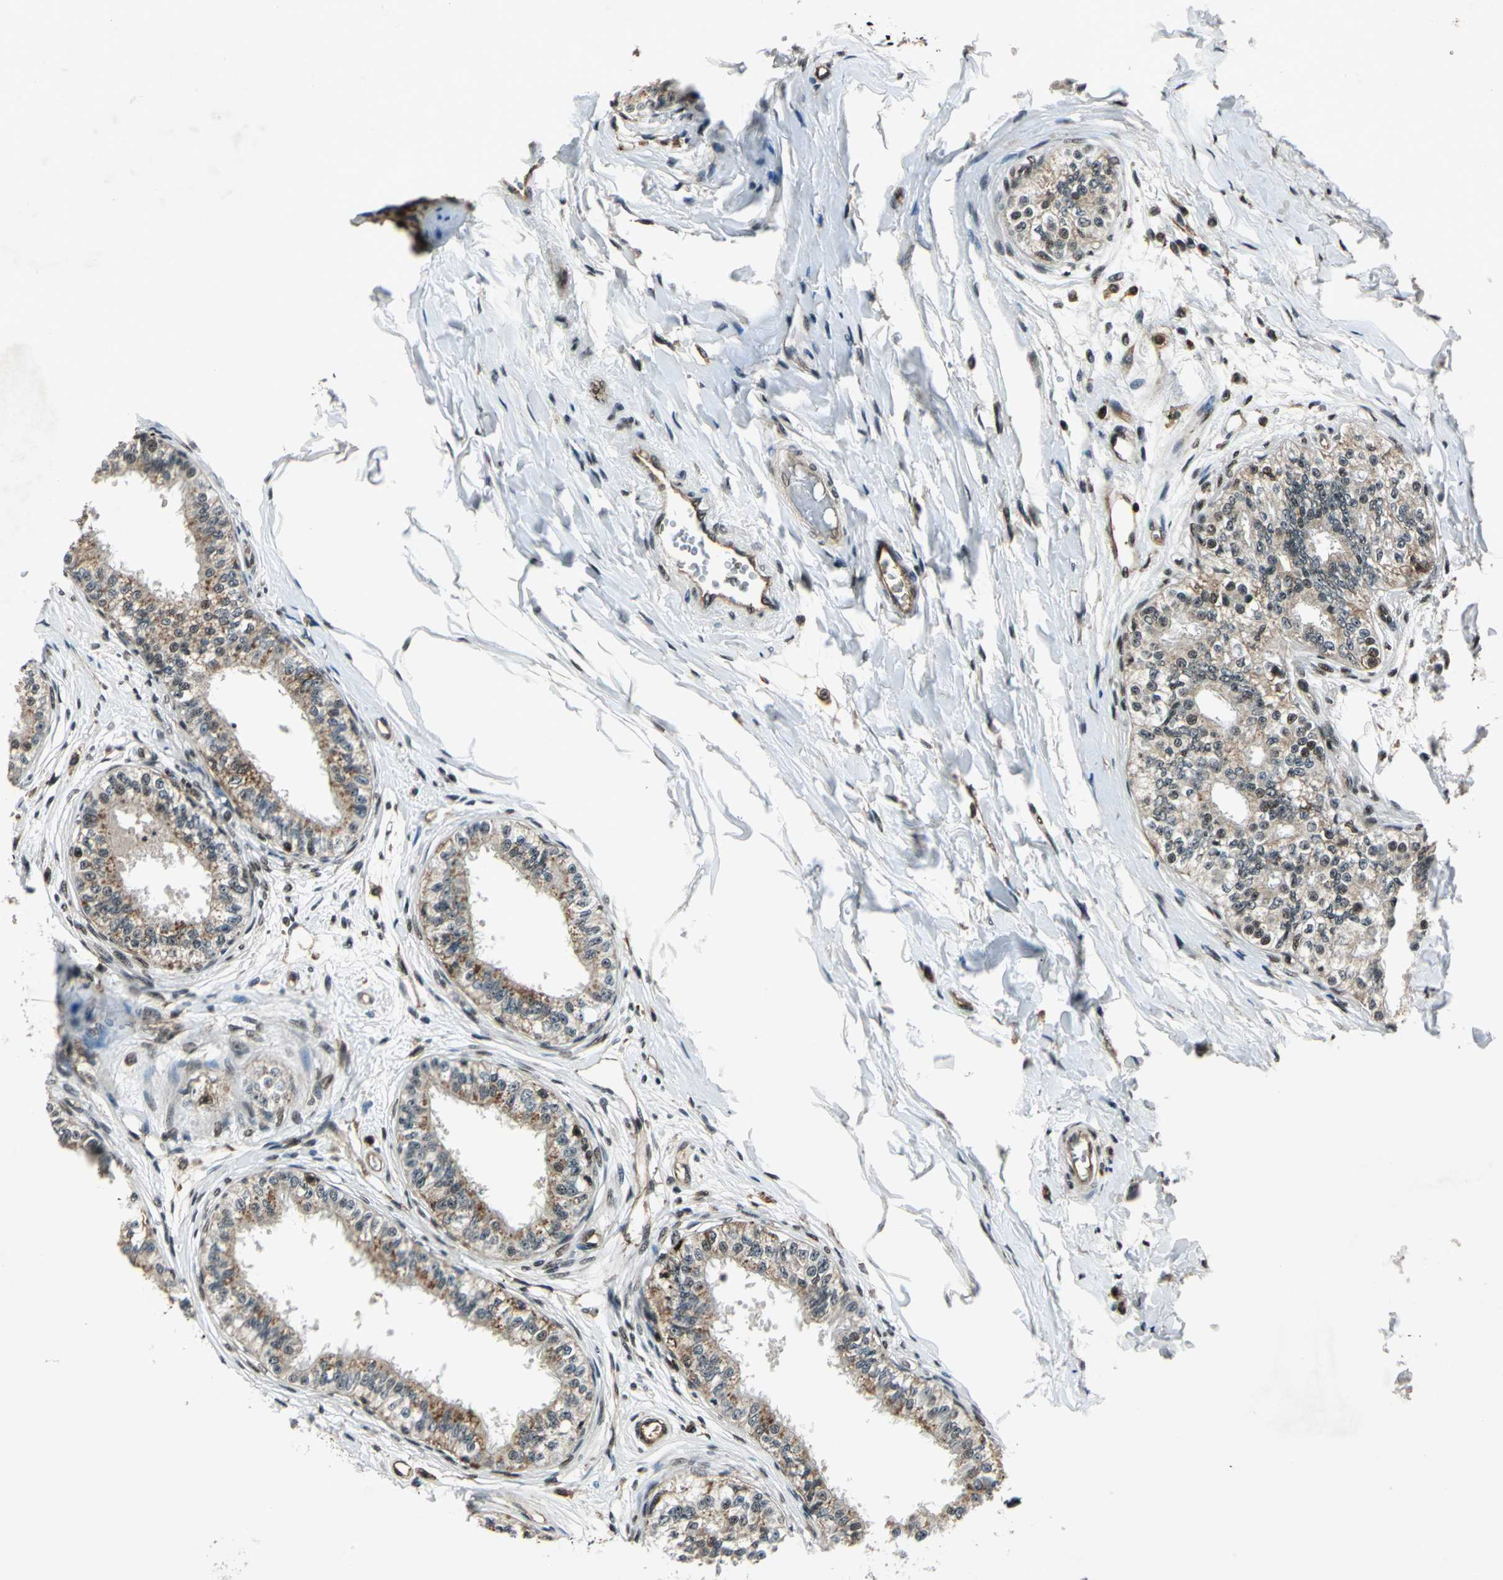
{"staining": {"intensity": "moderate", "quantity": "25%-75%", "location": "cytoplasmic/membranous,nuclear"}, "tissue": "epididymis", "cell_type": "Glandular cells", "image_type": "normal", "snomed": [{"axis": "morphology", "description": "Normal tissue, NOS"}, {"axis": "morphology", "description": "Adenocarcinoma, metastatic, NOS"}, {"axis": "topography", "description": "Testis"}, {"axis": "topography", "description": "Epididymis"}], "caption": "Immunohistochemical staining of normal epididymis displays moderate cytoplasmic/membranous,nuclear protein staining in approximately 25%-75% of glandular cells. The protein of interest is stained brown, and the nuclei are stained in blue (DAB (3,3'-diaminobenzidine) IHC with brightfield microscopy, high magnification).", "gene": "NR2C2", "patient": {"sex": "male", "age": 26}}